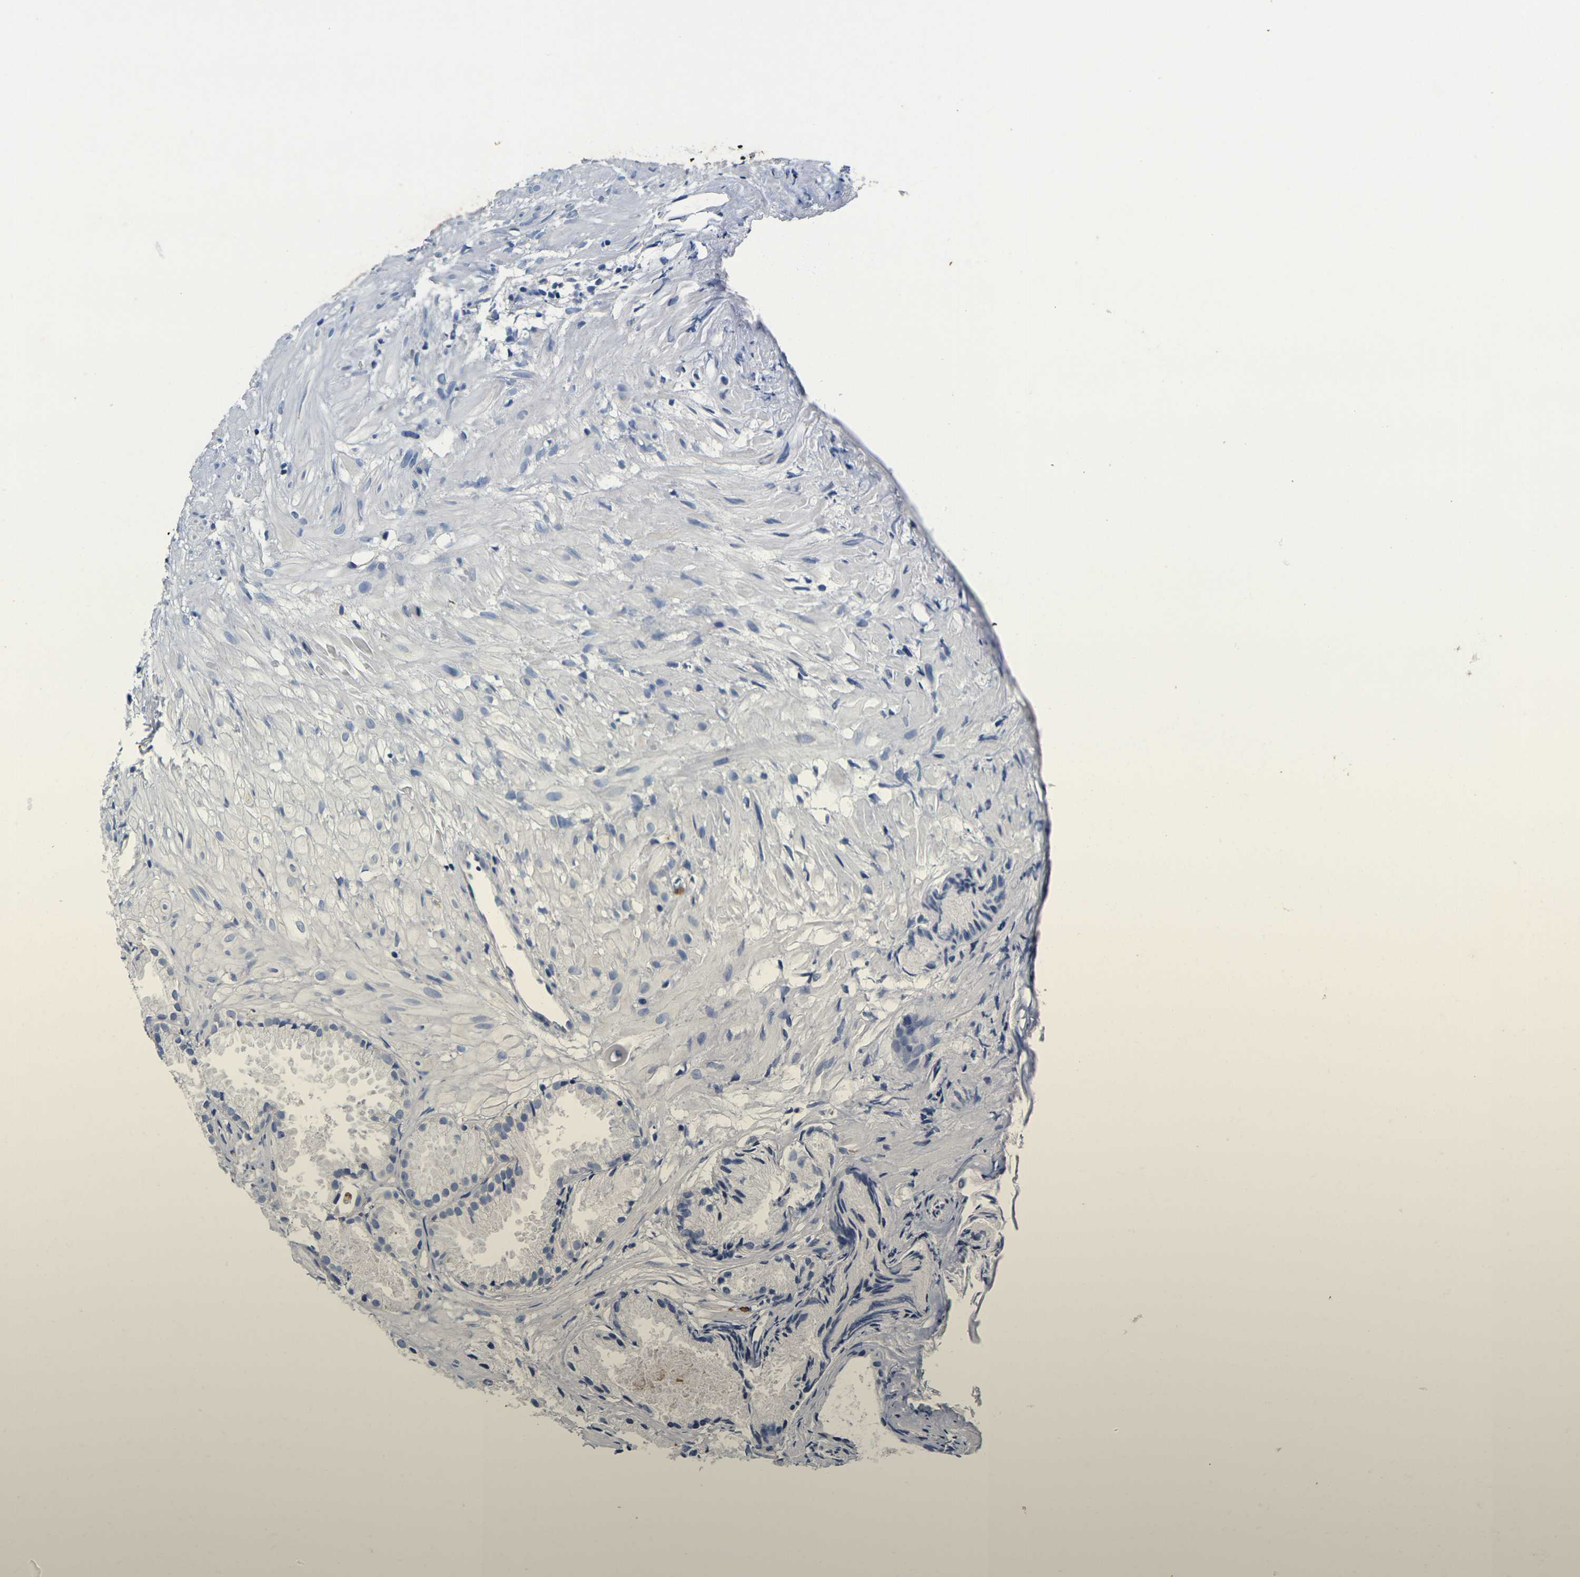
{"staining": {"intensity": "negative", "quantity": "none", "location": "none"}, "tissue": "prostate cancer", "cell_type": "Tumor cells", "image_type": "cancer", "snomed": [{"axis": "morphology", "description": "Adenocarcinoma, Low grade"}, {"axis": "topography", "description": "Prostate"}], "caption": "An immunohistochemistry photomicrograph of low-grade adenocarcinoma (prostate) is shown. There is no staining in tumor cells of low-grade adenocarcinoma (prostate).", "gene": "NOCT", "patient": {"sex": "male", "age": 72}}